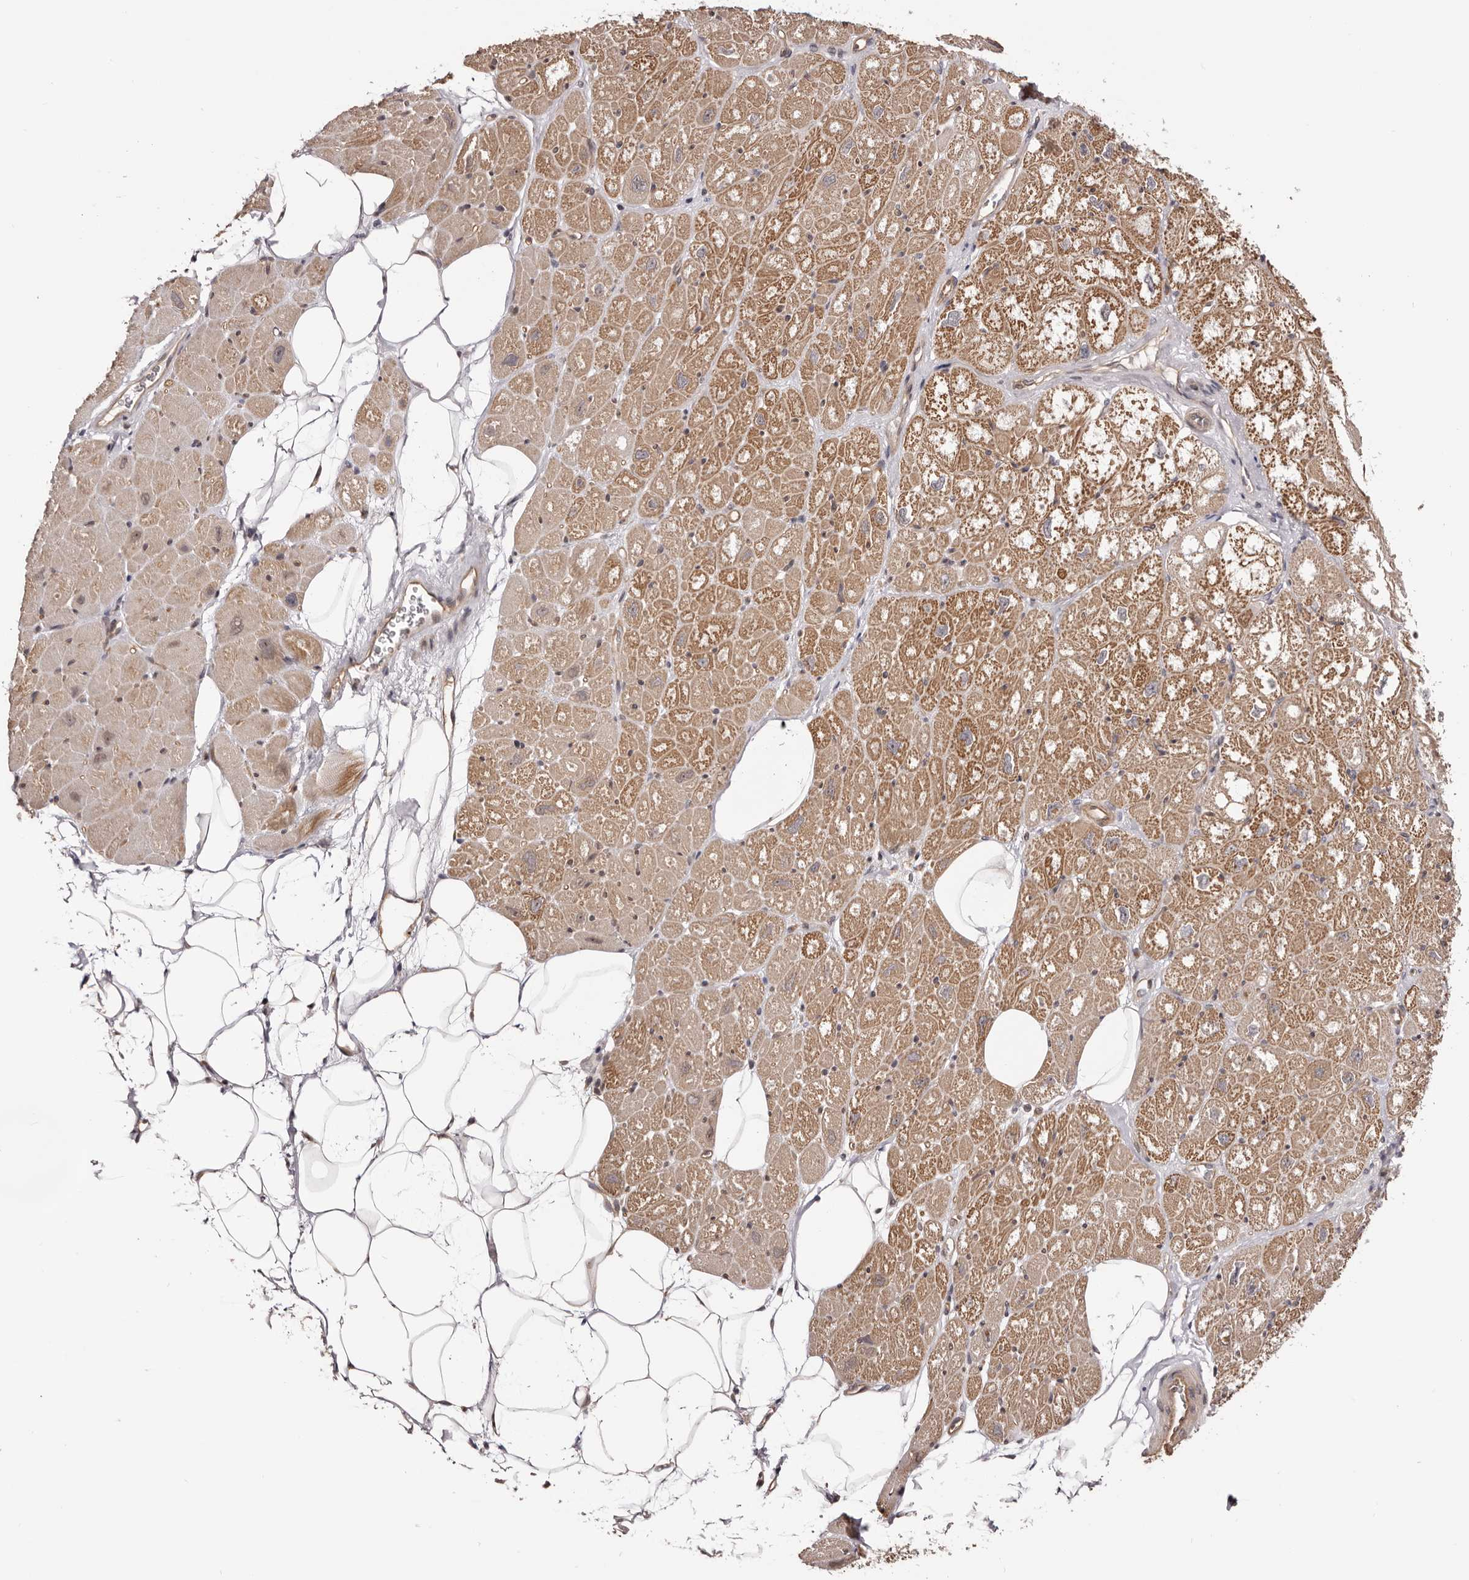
{"staining": {"intensity": "moderate", "quantity": "25%-75%", "location": "cytoplasmic/membranous"}, "tissue": "heart muscle", "cell_type": "Cardiomyocytes", "image_type": "normal", "snomed": [{"axis": "morphology", "description": "Normal tissue, NOS"}, {"axis": "topography", "description": "Heart"}], "caption": "Moderate cytoplasmic/membranous staining for a protein is present in approximately 25%-75% of cardiomyocytes of unremarkable heart muscle using immunohistochemistry.", "gene": "NOL12", "patient": {"sex": "male", "age": 50}}